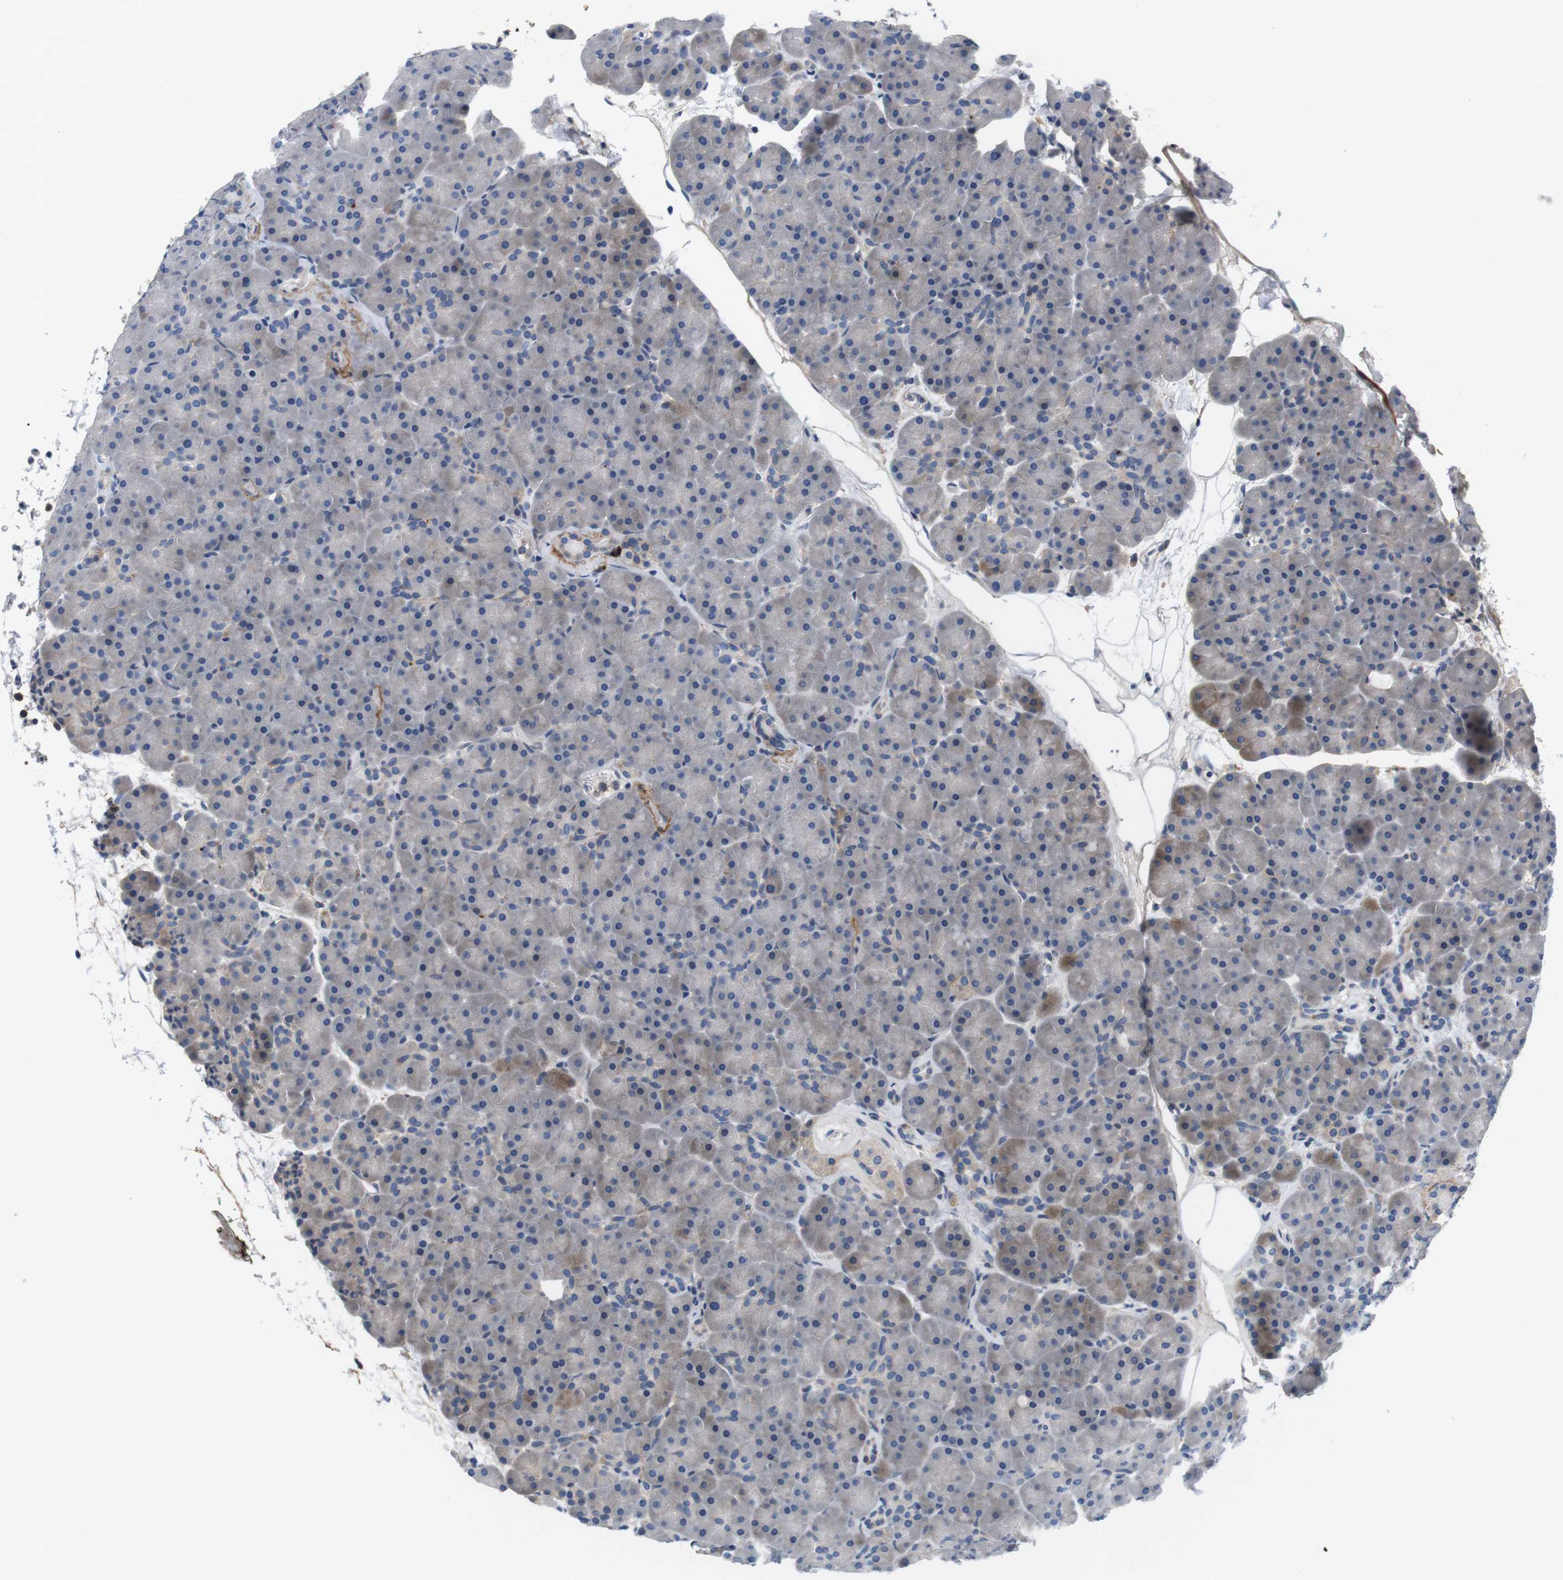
{"staining": {"intensity": "weak", "quantity": "<25%", "location": "cytoplasmic/membranous"}, "tissue": "pancreas", "cell_type": "Exocrine glandular cells", "image_type": "normal", "snomed": [{"axis": "morphology", "description": "Normal tissue, NOS"}, {"axis": "topography", "description": "Pancreas"}], "caption": "The immunohistochemistry histopathology image has no significant positivity in exocrine glandular cells of pancreas. (Brightfield microscopy of DAB immunohistochemistry (IHC) at high magnification).", "gene": "SLC30A1", "patient": {"sex": "male", "age": 66}}